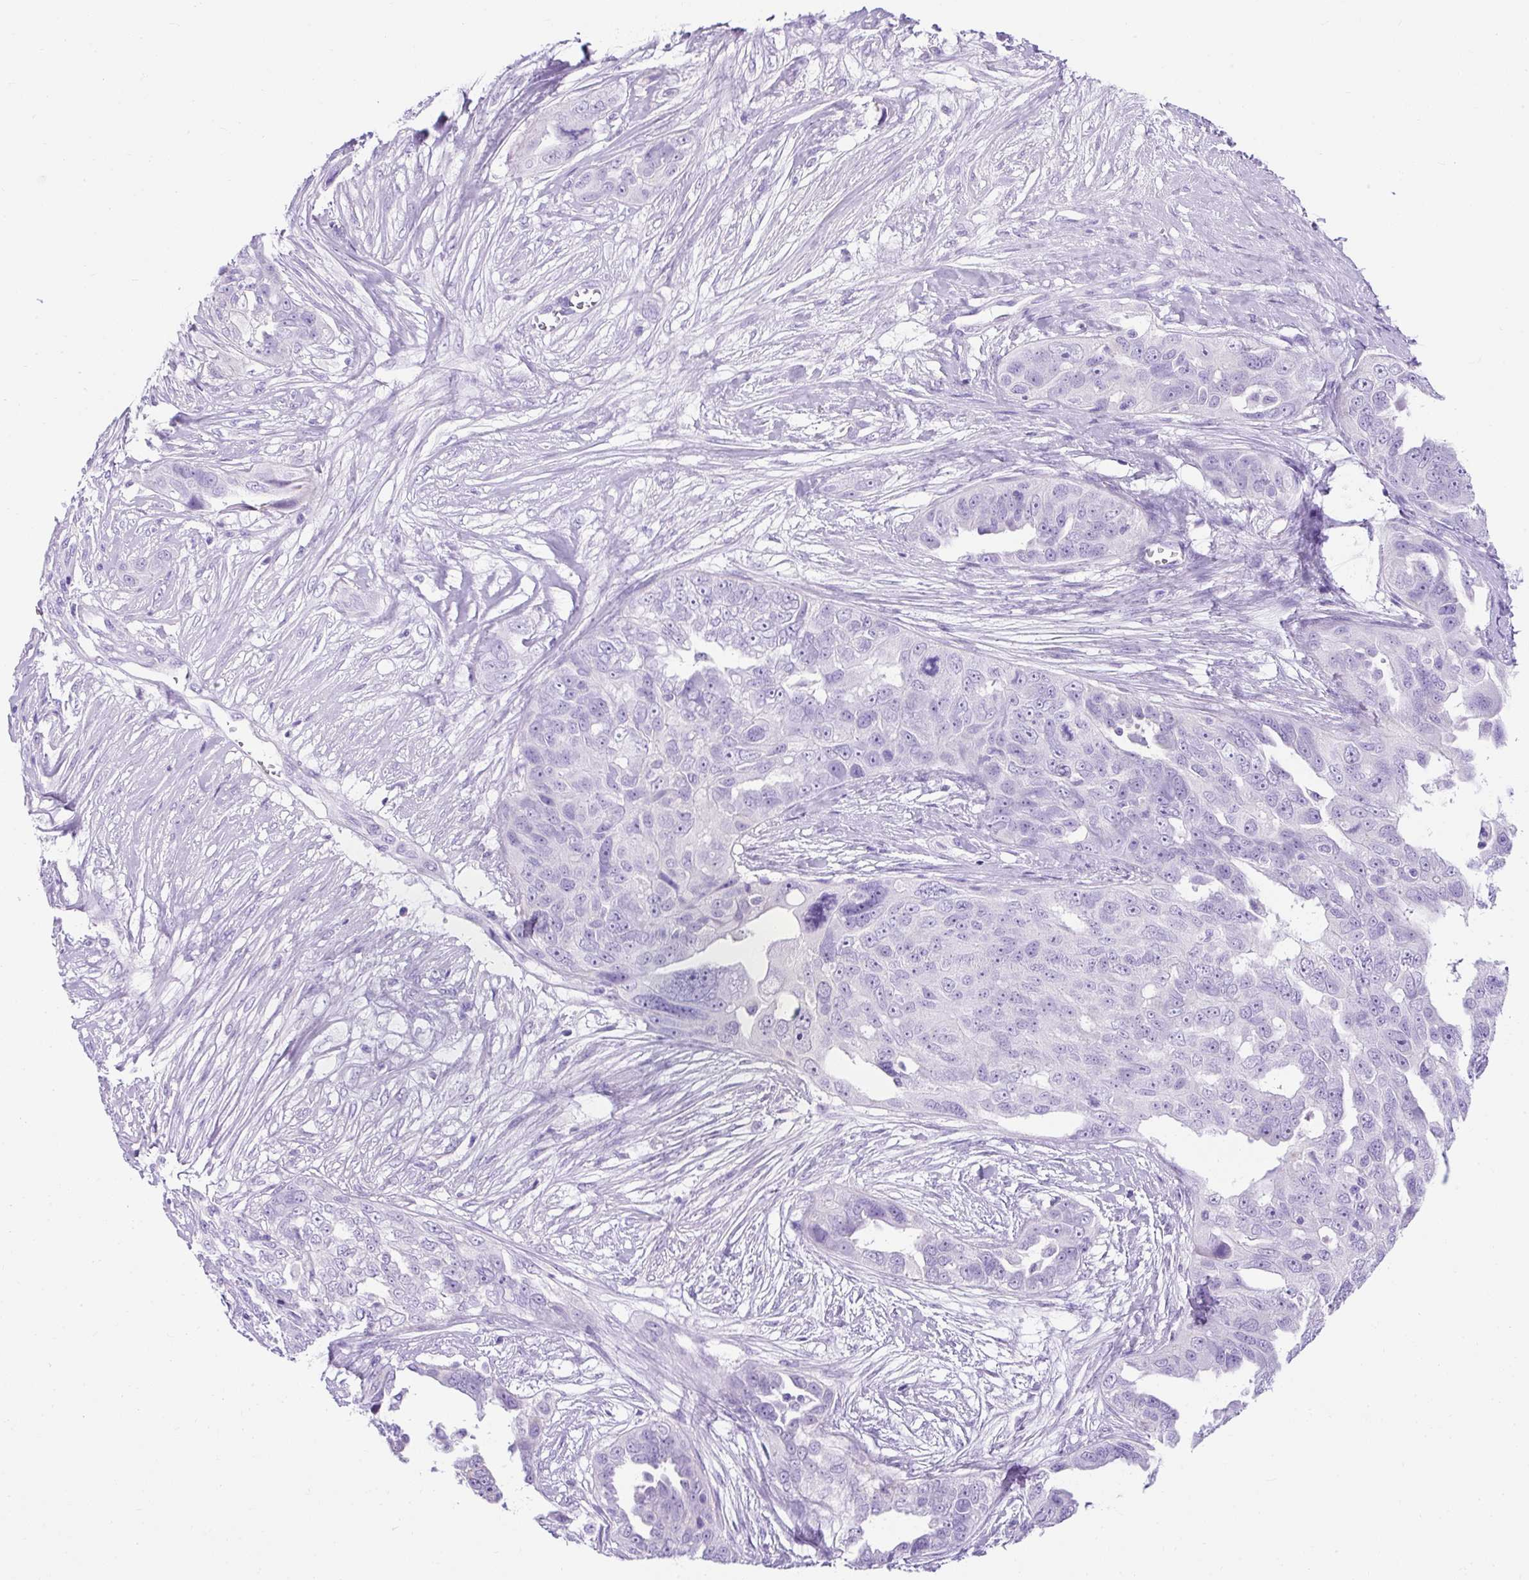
{"staining": {"intensity": "negative", "quantity": "none", "location": "none"}, "tissue": "ovarian cancer", "cell_type": "Tumor cells", "image_type": "cancer", "snomed": [{"axis": "morphology", "description": "Carcinoma, endometroid"}, {"axis": "topography", "description": "Ovary"}], "caption": "Photomicrograph shows no protein staining in tumor cells of endometroid carcinoma (ovarian) tissue. (DAB (3,3'-diaminobenzidine) IHC, high magnification).", "gene": "KRT12", "patient": {"sex": "female", "age": 70}}